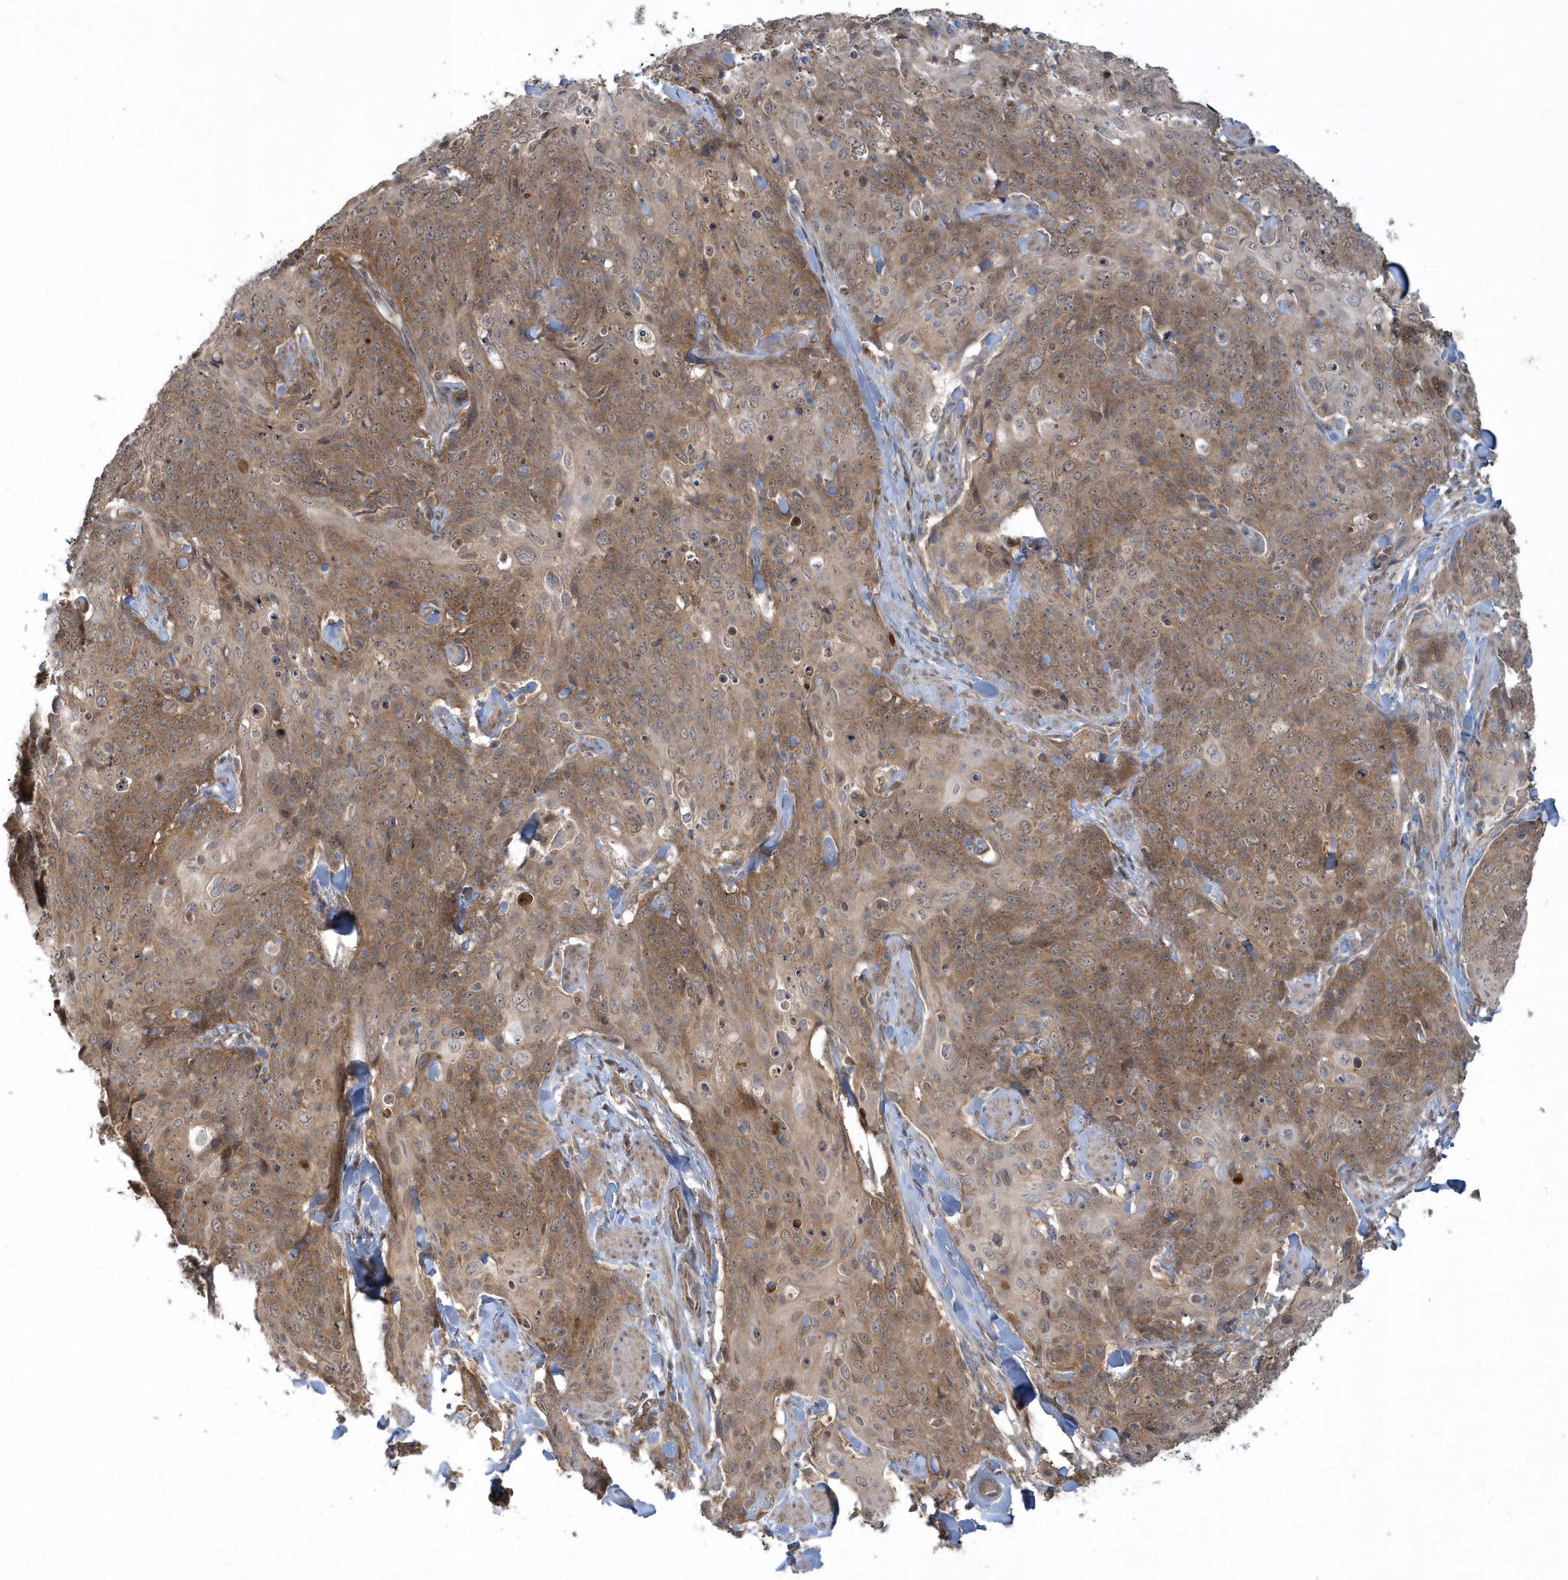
{"staining": {"intensity": "moderate", "quantity": ">75%", "location": "cytoplasmic/membranous"}, "tissue": "skin cancer", "cell_type": "Tumor cells", "image_type": "cancer", "snomed": [{"axis": "morphology", "description": "Squamous cell carcinoma, NOS"}, {"axis": "topography", "description": "Skin"}, {"axis": "topography", "description": "Vulva"}], "caption": "Human skin cancer stained with a brown dye shows moderate cytoplasmic/membranous positive positivity in about >75% of tumor cells.", "gene": "THG1L", "patient": {"sex": "female", "age": 85}}